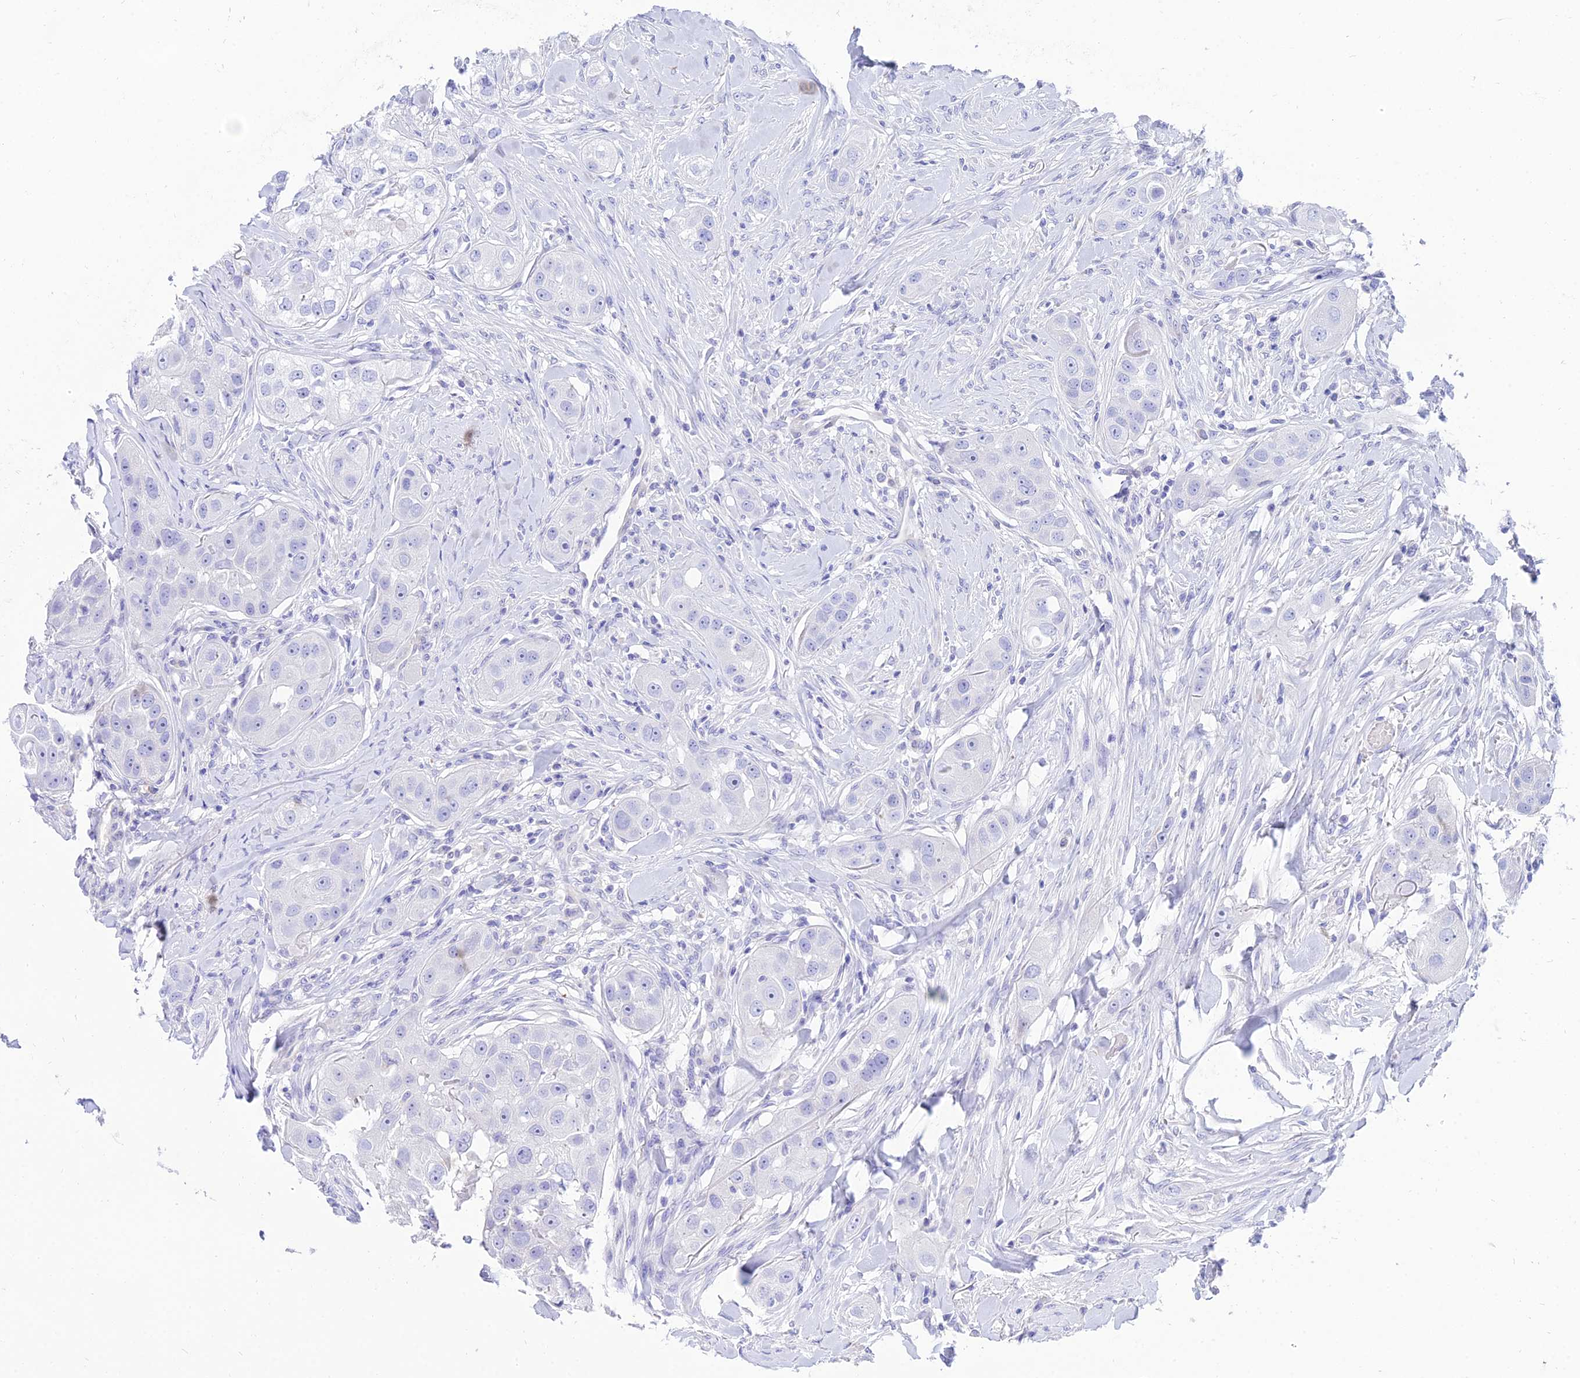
{"staining": {"intensity": "negative", "quantity": "none", "location": "none"}, "tissue": "head and neck cancer", "cell_type": "Tumor cells", "image_type": "cancer", "snomed": [{"axis": "morphology", "description": "Normal tissue, NOS"}, {"axis": "morphology", "description": "Squamous cell carcinoma, NOS"}, {"axis": "topography", "description": "Skeletal muscle"}, {"axis": "topography", "description": "Head-Neck"}], "caption": "Tumor cells are negative for protein expression in human head and neck cancer.", "gene": "TAC3", "patient": {"sex": "male", "age": 51}}